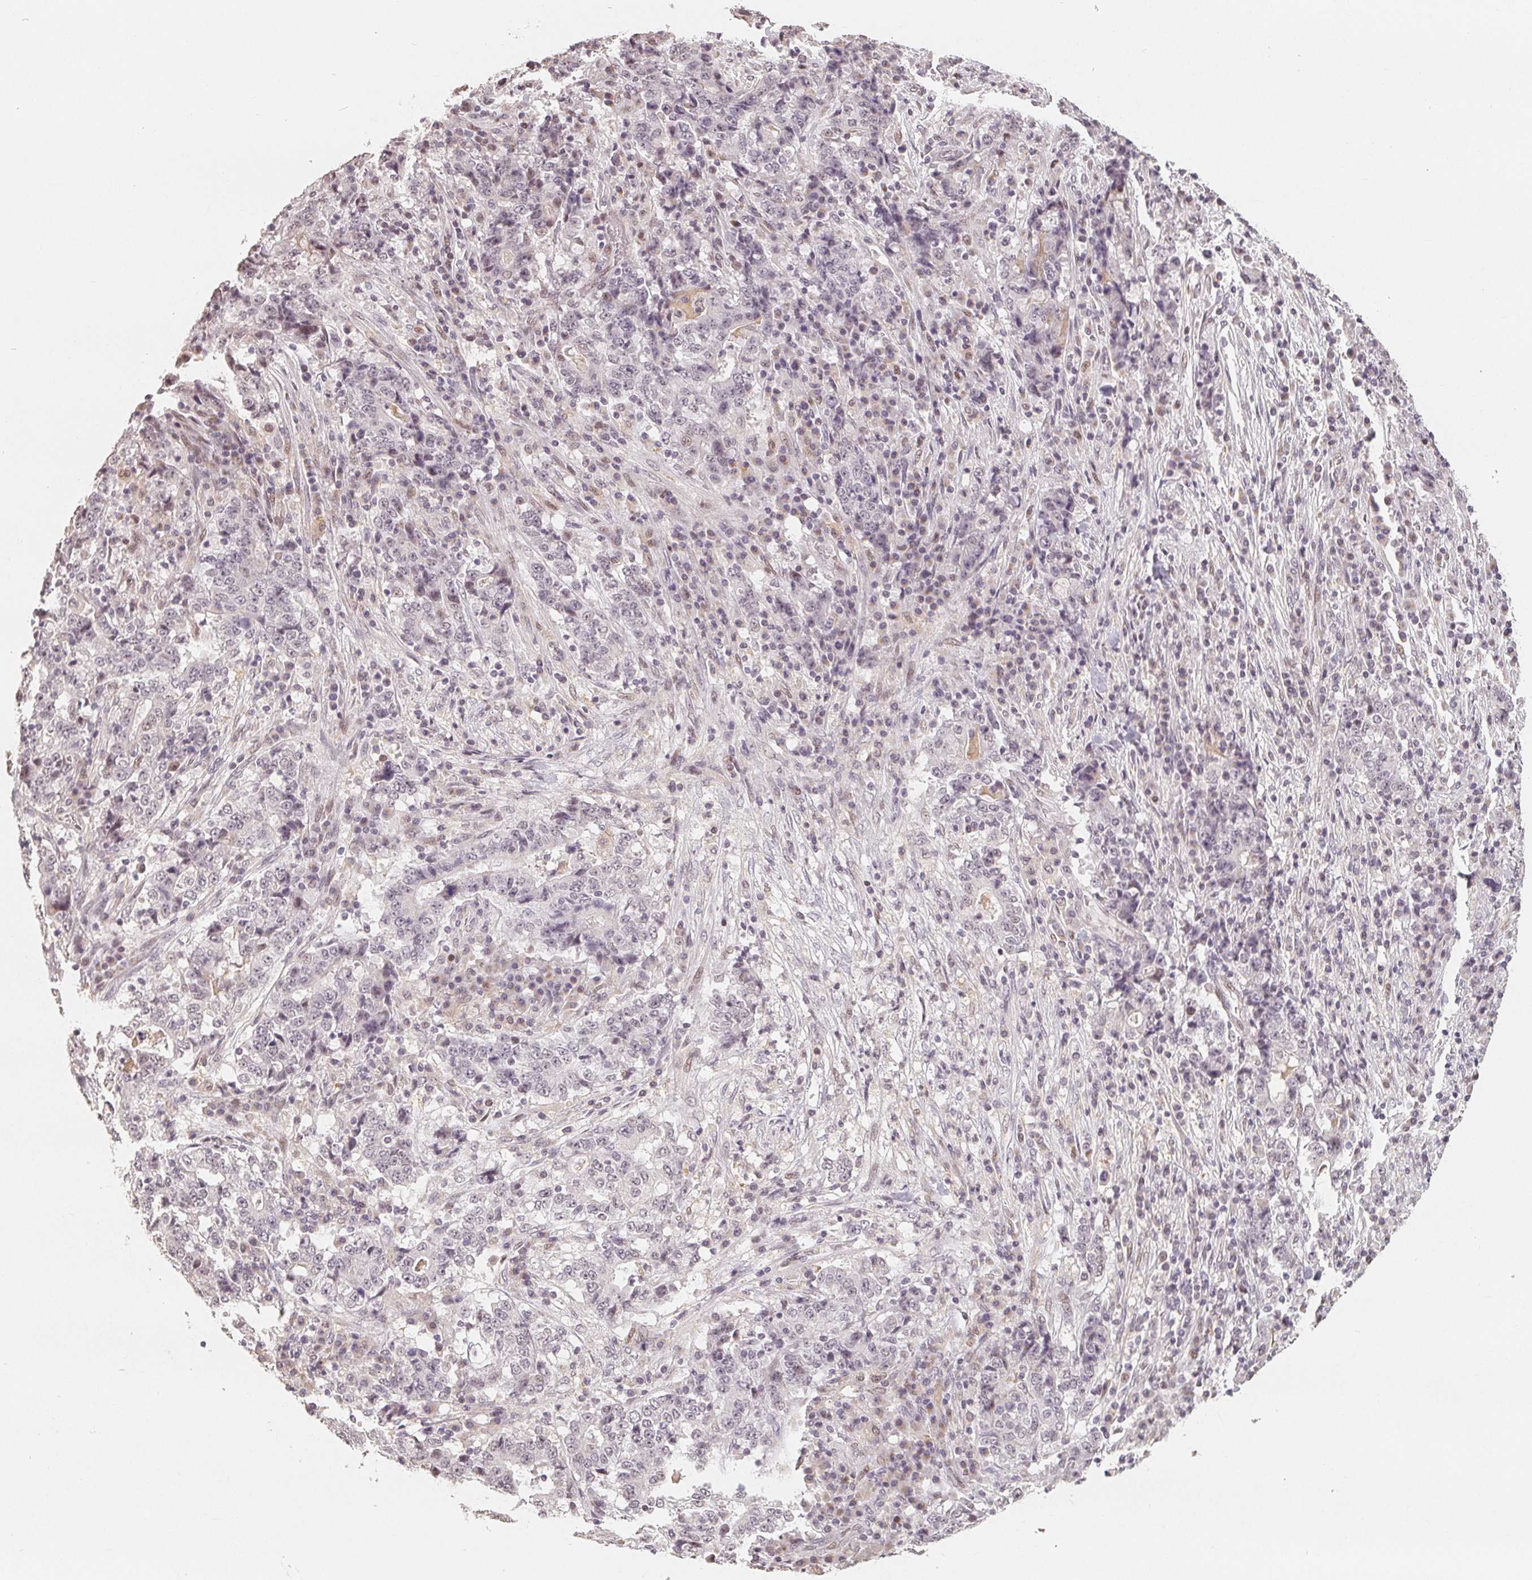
{"staining": {"intensity": "negative", "quantity": "none", "location": "none"}, "tissue": "stomach cancer", "cell_type": "Tumor cells", "image_type": "cancer", "snomed": [{"axis": "morphology", "description": "Normal tissue, NOS"}, {"axis": "morphology", "description": "Adenocarcinoma, NOS"}, {"axis": "topography", "description": "Stomach, upper"}, {"axis": "topography", "description": "Stomach"}], "caption": "This image is of stomach cancer stained with immunohistochemistry (IHC) to label a protein in brown with the nuclei are counter-stained blue. There is no staining in tumor cells.", "gene": "CCDC138", "patient": {"sex": "male", "age": 59}}